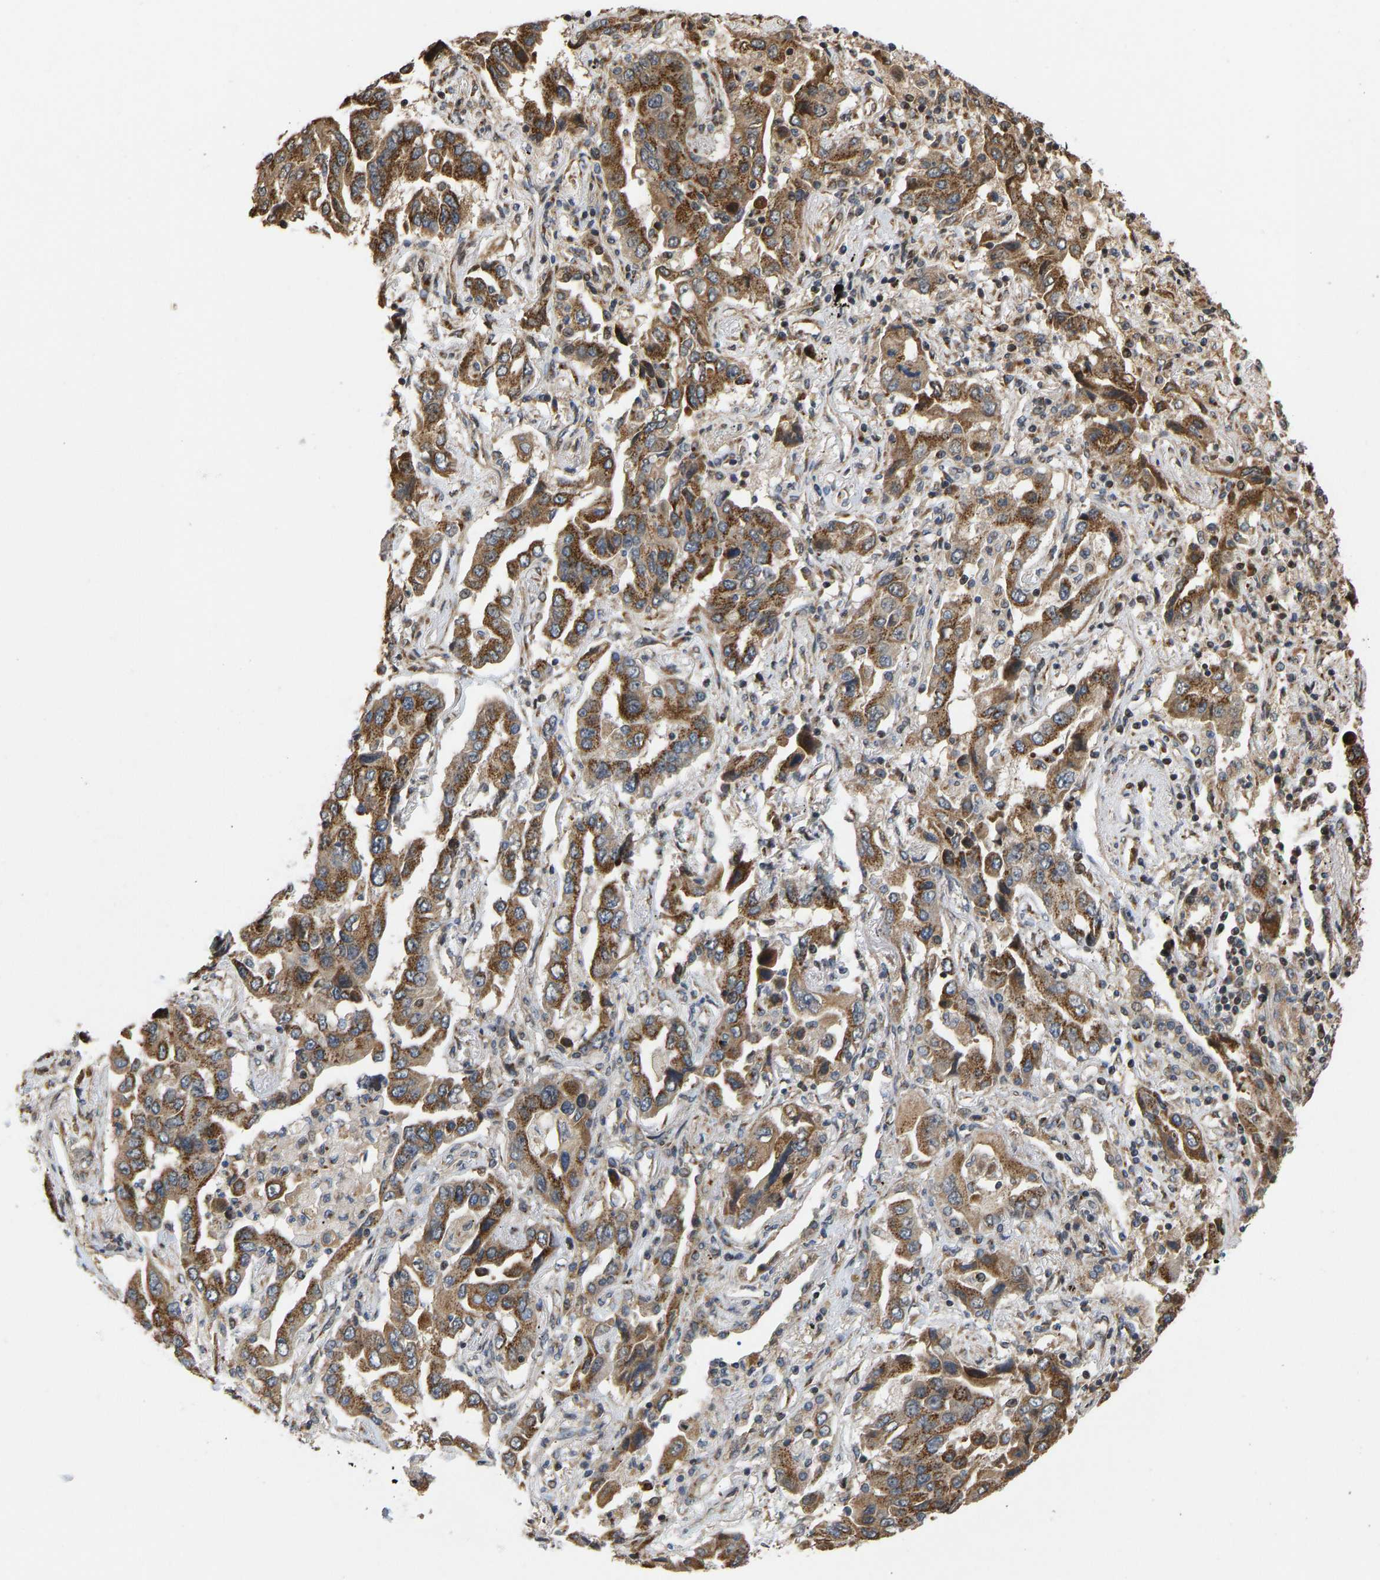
{"staining": {"intensity": "strong", "quantity": ">75%", "location": "cytoplasmic/membranous"}, "tissue": "lung cancer", "cell_type": "Tumor cells", "image_type": "cancer", "snomed": [{"axis": "morphology", "description": "Adenocarcinoma, NOS"}, {"axis": "topography", "description": "Lung"}], "caption": "Protein positivity by immunohistochemistry (IHC) demonstrates strong cytoplasmic/membranous expression in approximately >75% of tumor cells in lung cancer (adenocarcinoma). The staining is performed using DAB brown chromogen to label protein expression. The nuclei are counter-stained blue using hematoxylin.", "gene": "YIPF4", "patient": {"sex": "female", "age": 65}}